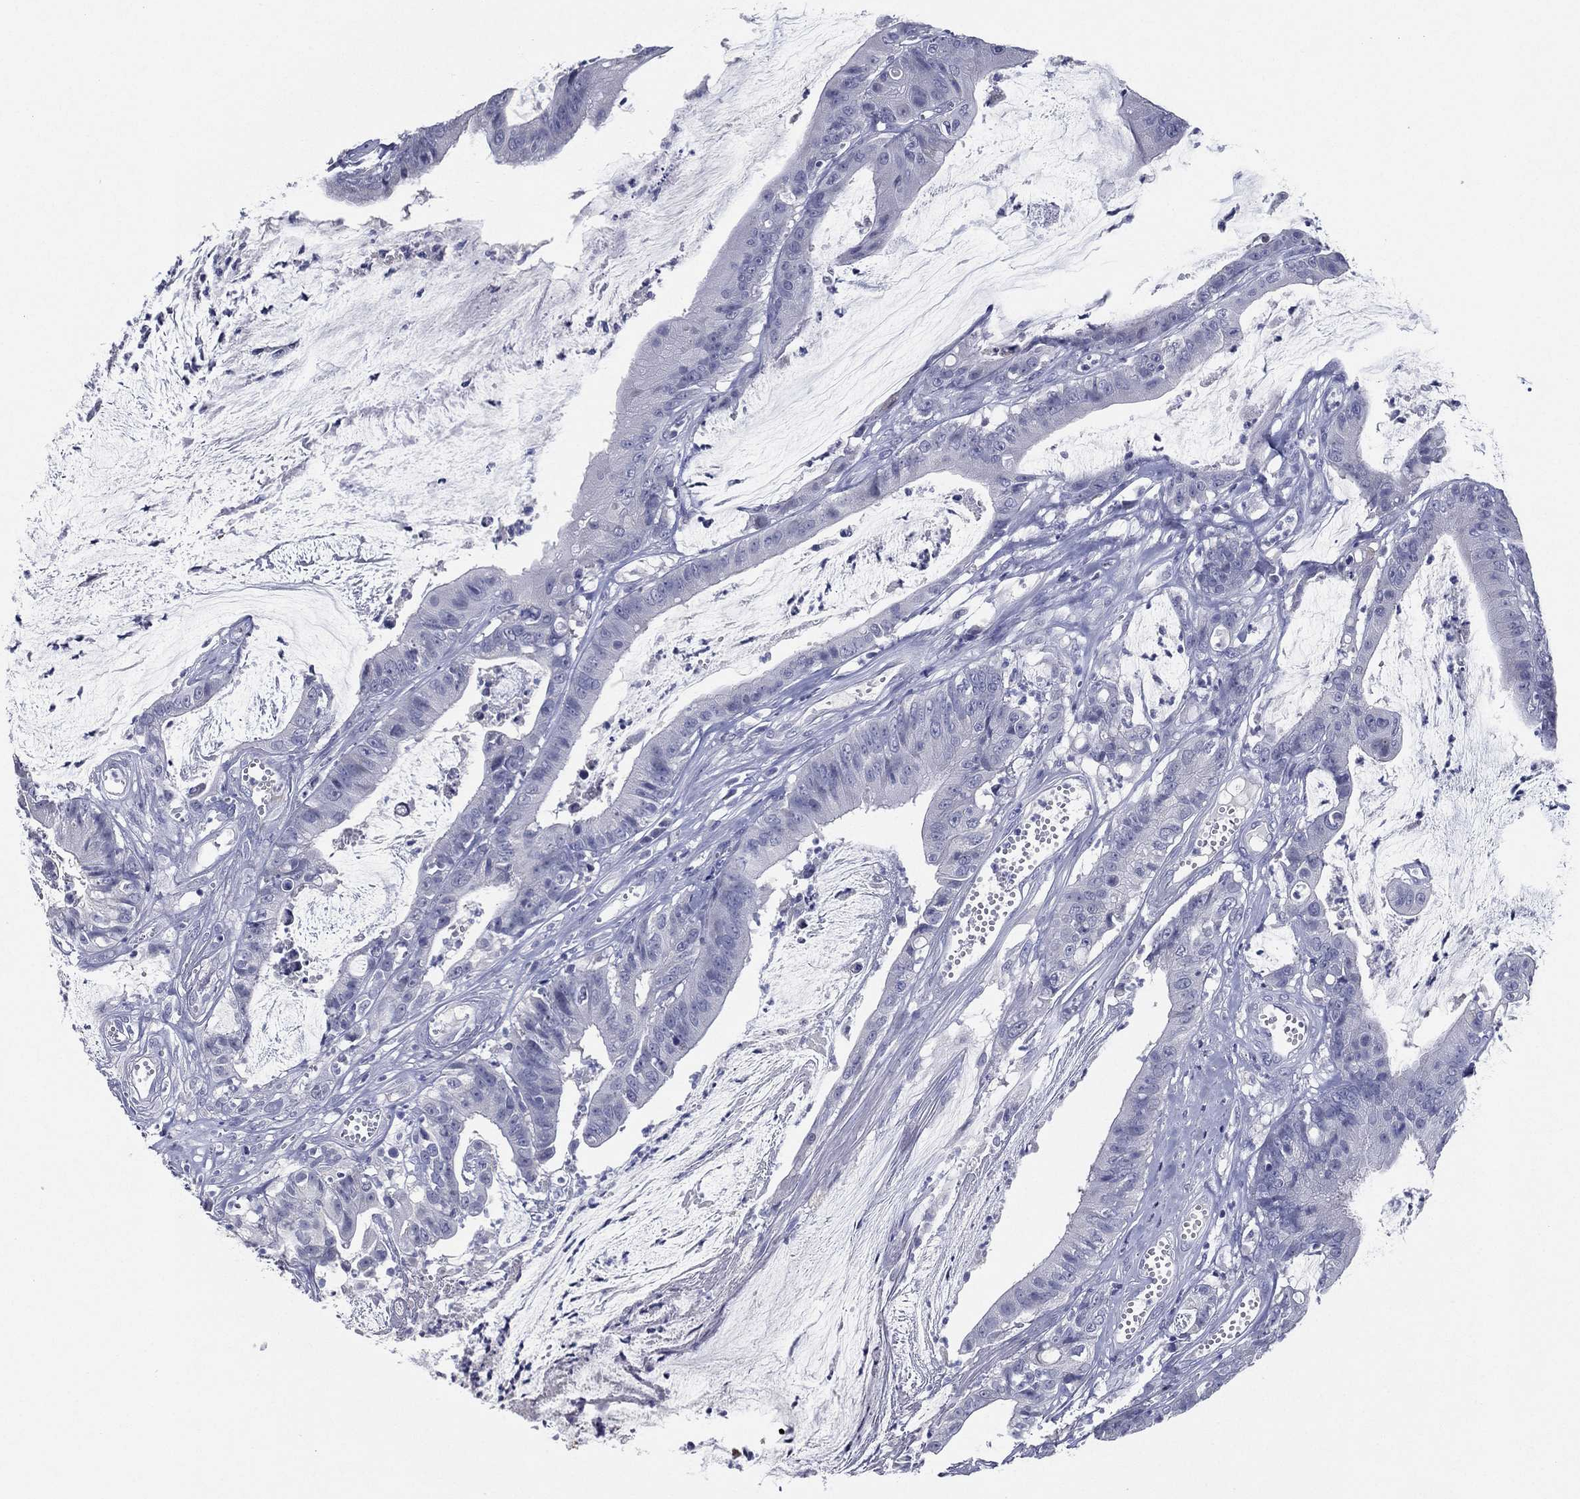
{"staining": {"intensity": "negative", "quantity": "none", "location": "none"}, "tissue": "colorectal cancer", "cell_type": "Tumor cells", "image_type": "cancer", "snomed": [{"axis": "morphology", "description": "Adenocarcinoma, NOS"}, {"axis": "topography", "description": "Colon"}], "caption": "A micrograph of human colorectal cancer (adenocarcinoma) is negative for staining in tumor cells. (DAB immunohistochemistry visualized using brightfield microscopy, high magnification).", "gene": "SLC13A4", "patient": {"sex": "female", "age": 69}}